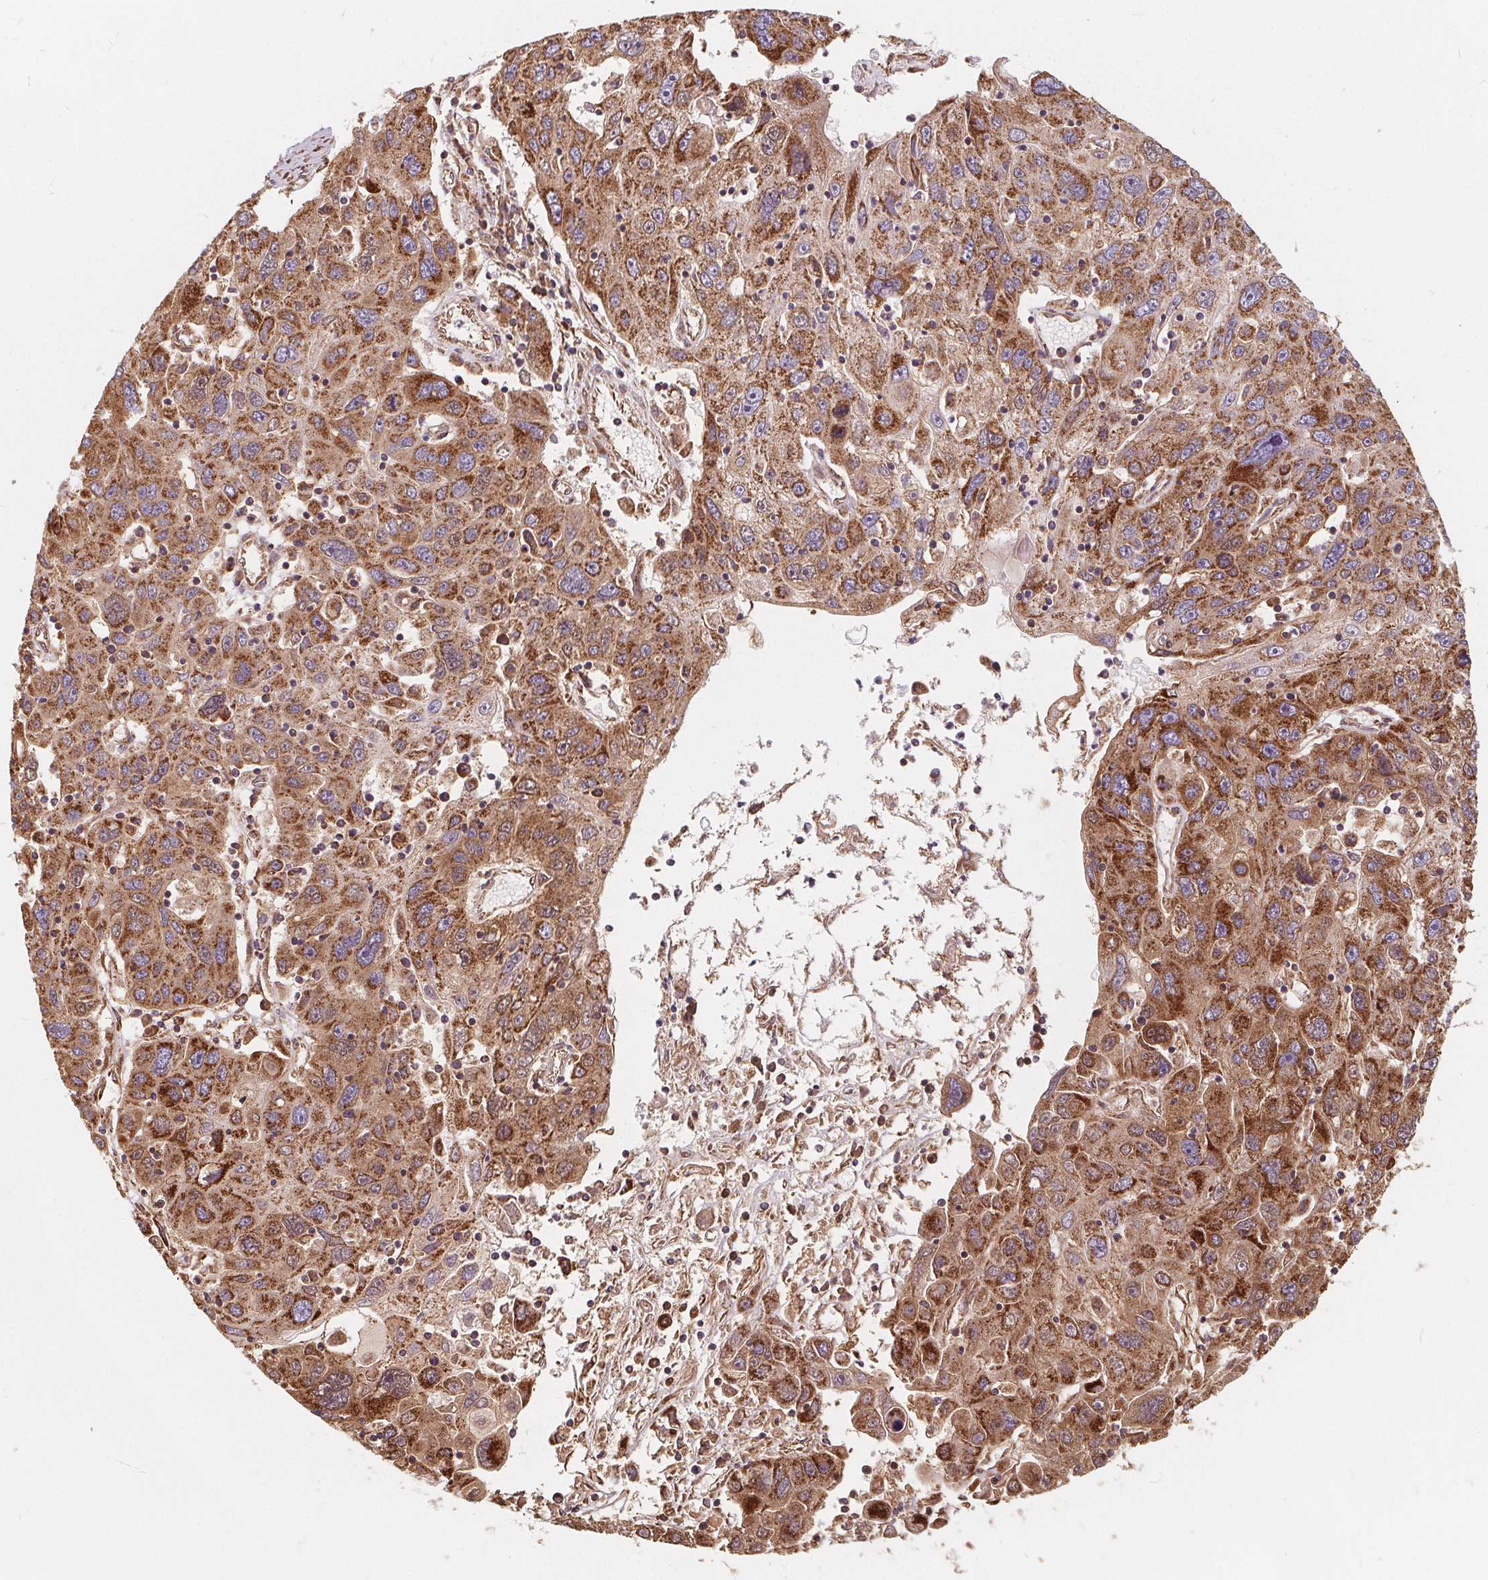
{"staining": {"intensity": "moderate", "quantity": ">75%", "location": "cytoplasmic/membranous"}, "tissue": "stomach cancer", "cell_type": "Tumor cells", "image_type": "cancer", "snomed": [{"axis": "morphology", "description": "Adenocarcinoma, NOS"}, {"axis": "topography", "description": "Stomach"}], "caption": "This photomicrograph displays IHC staining of human stomach adenocarcinoma, with medium moderate cytoplasmic/membranous expression in approximately >75% of tumor cells.", "gene": "PLSCR3", "patient": {"sex": "male", "age": 56}}